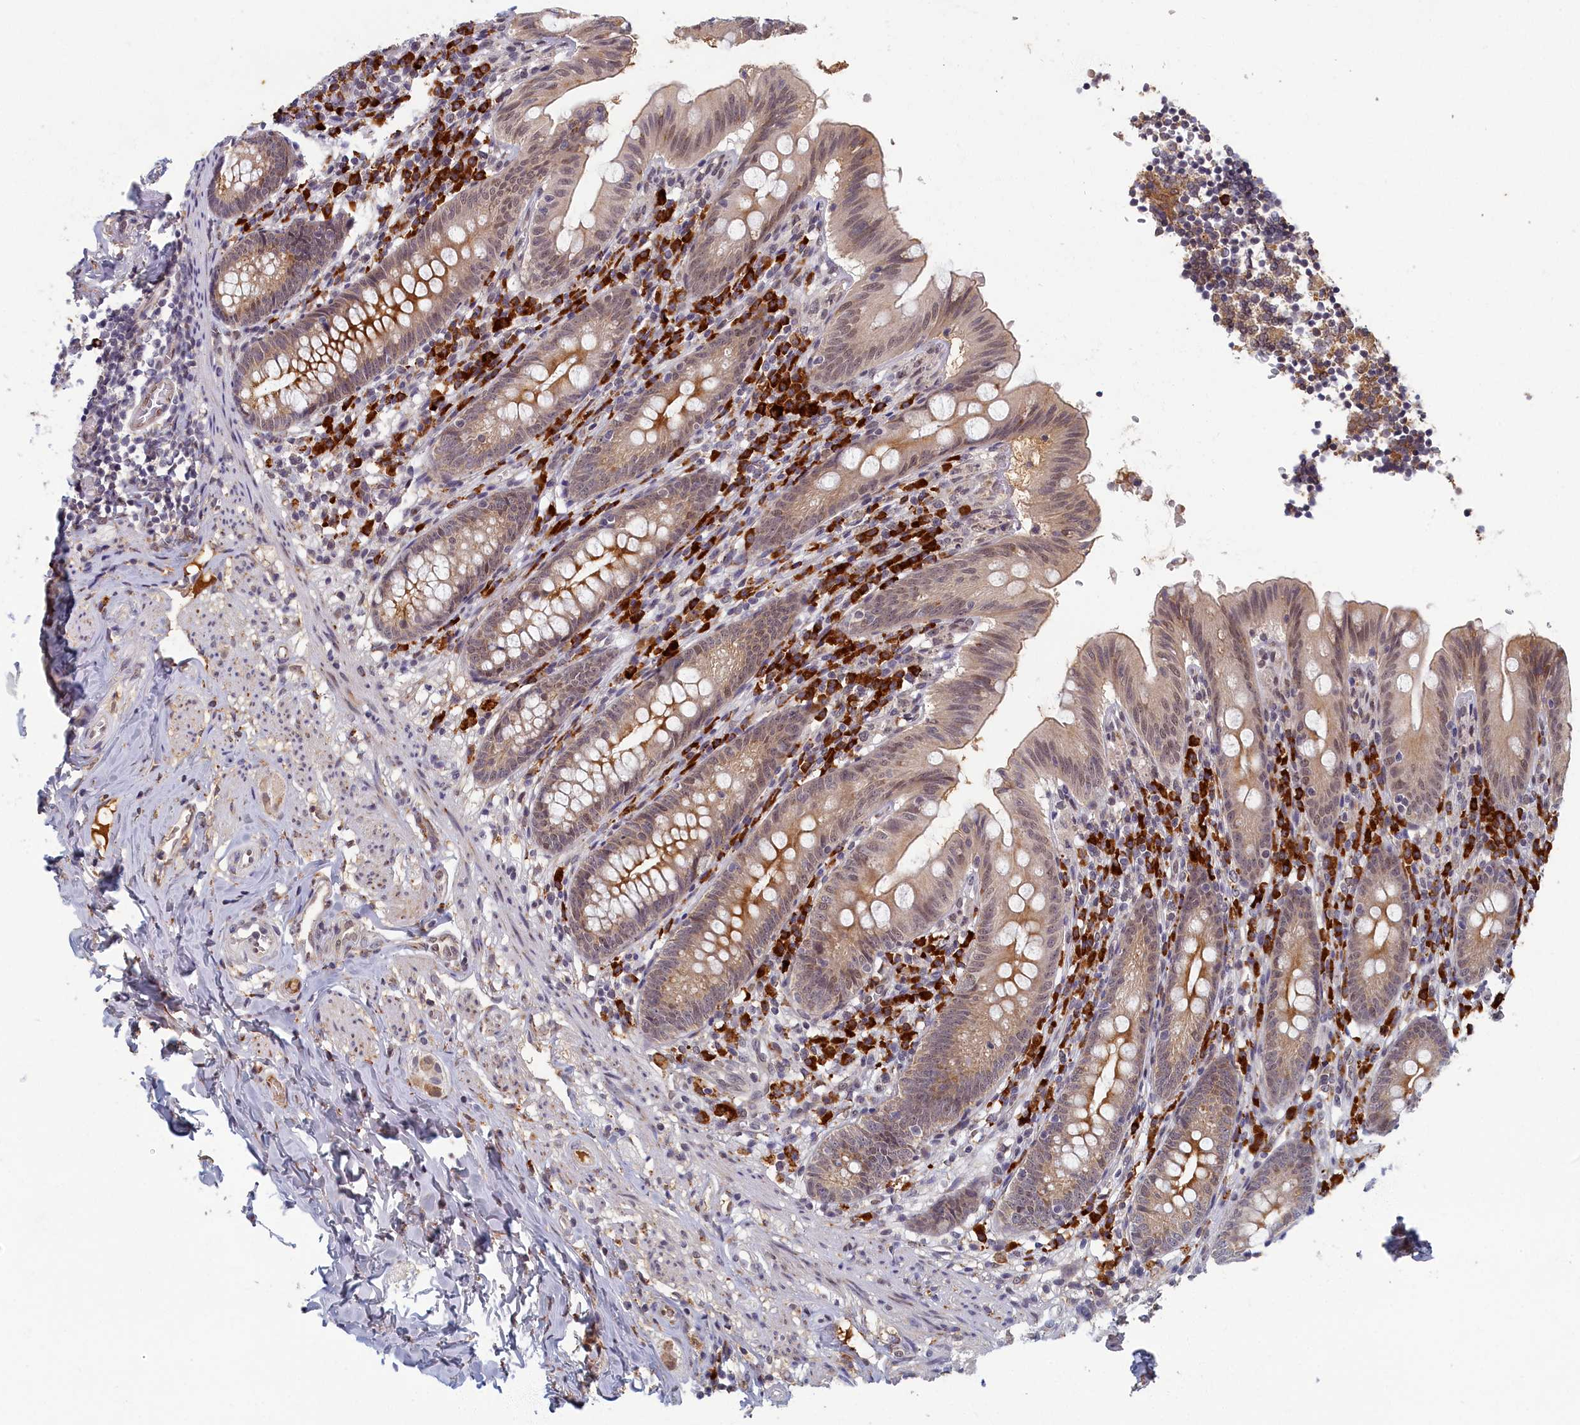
{"staining": {"intensity": "moderate", "quantity": "25%-75%", "location": "cytoplasmic/membranous,nuclear"}, "tissue": "appendix", "cell_type": "Glandular cells", "image_type": "normal", "snomed": [{"axis": "morphology", "description": "Normal tissue, NOS"}, {"axis": "topography", "description": "Appendix"}], "caption": "A medium amount of moderate cytoplasmic/membranous,nuclear positivity is present in approximately 25%-75% of glandular cells in unremarkable appendix.", "gene": "DNAJC17", "patient": {"sex": "male", "age": 55}}